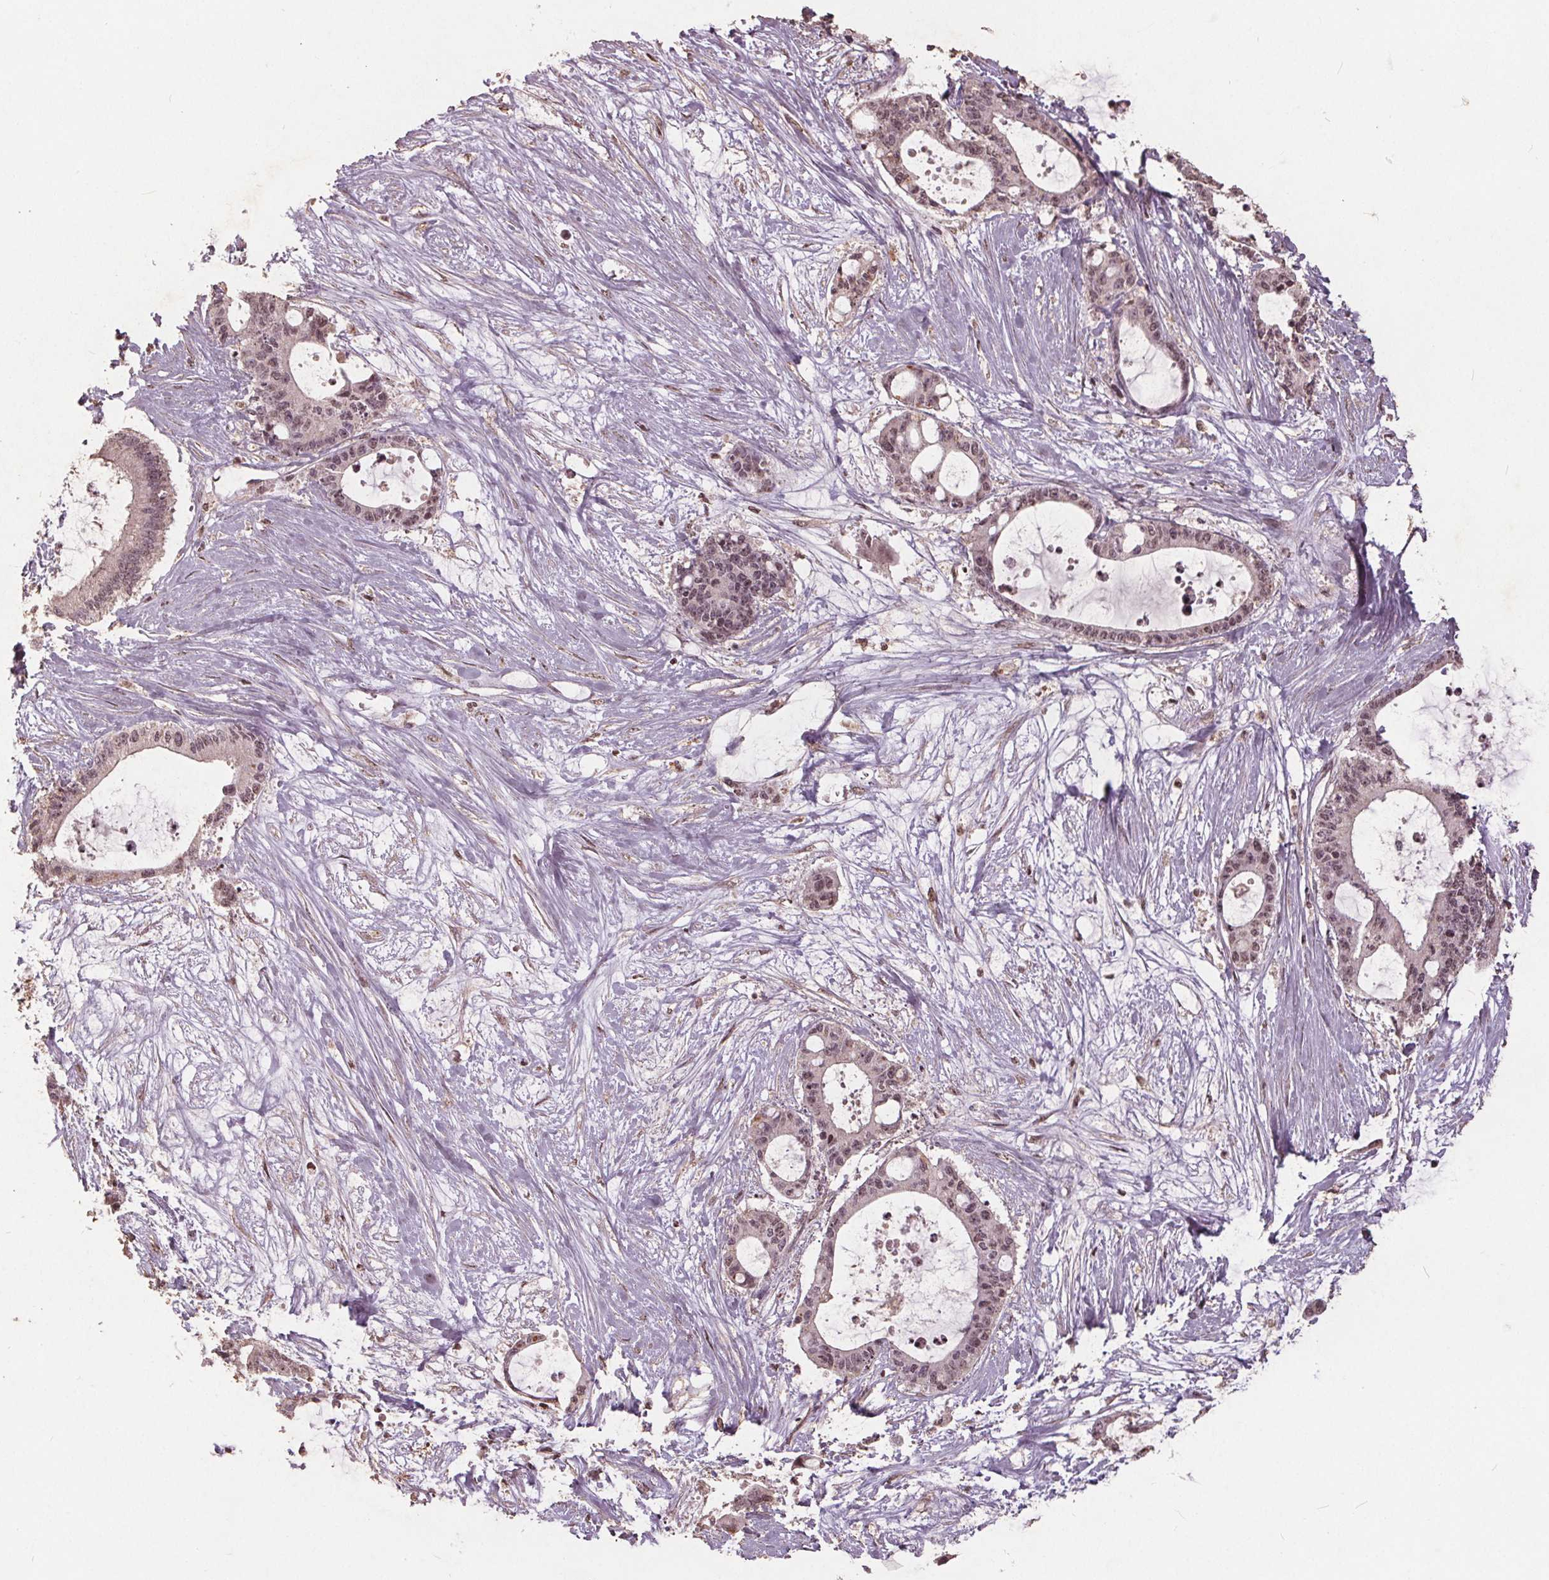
{"staining": {"intensity": "weak", "quantity": "<25%", "location": "nuclear"}, "tissue": "liver cancer", "cell_type": "Tumor cells", "image_type": "cancer", "snomed": [{"axis": "morphology", "description": "Normal tissue, NOS"}, {"axis": "morphology", "description": "Cholangiocarcinoma"}, {"axis": "topography", "description": "Liver"}, {"axis": "topography", "description": "Peripheral nerve tissue"}], "caption": "Immunohistochemistry of cholangiocarcinoma (liver) displays no expression in tumor cells.", "gene": "DSG3", "patient": {"sex": "female", "age": 73}}